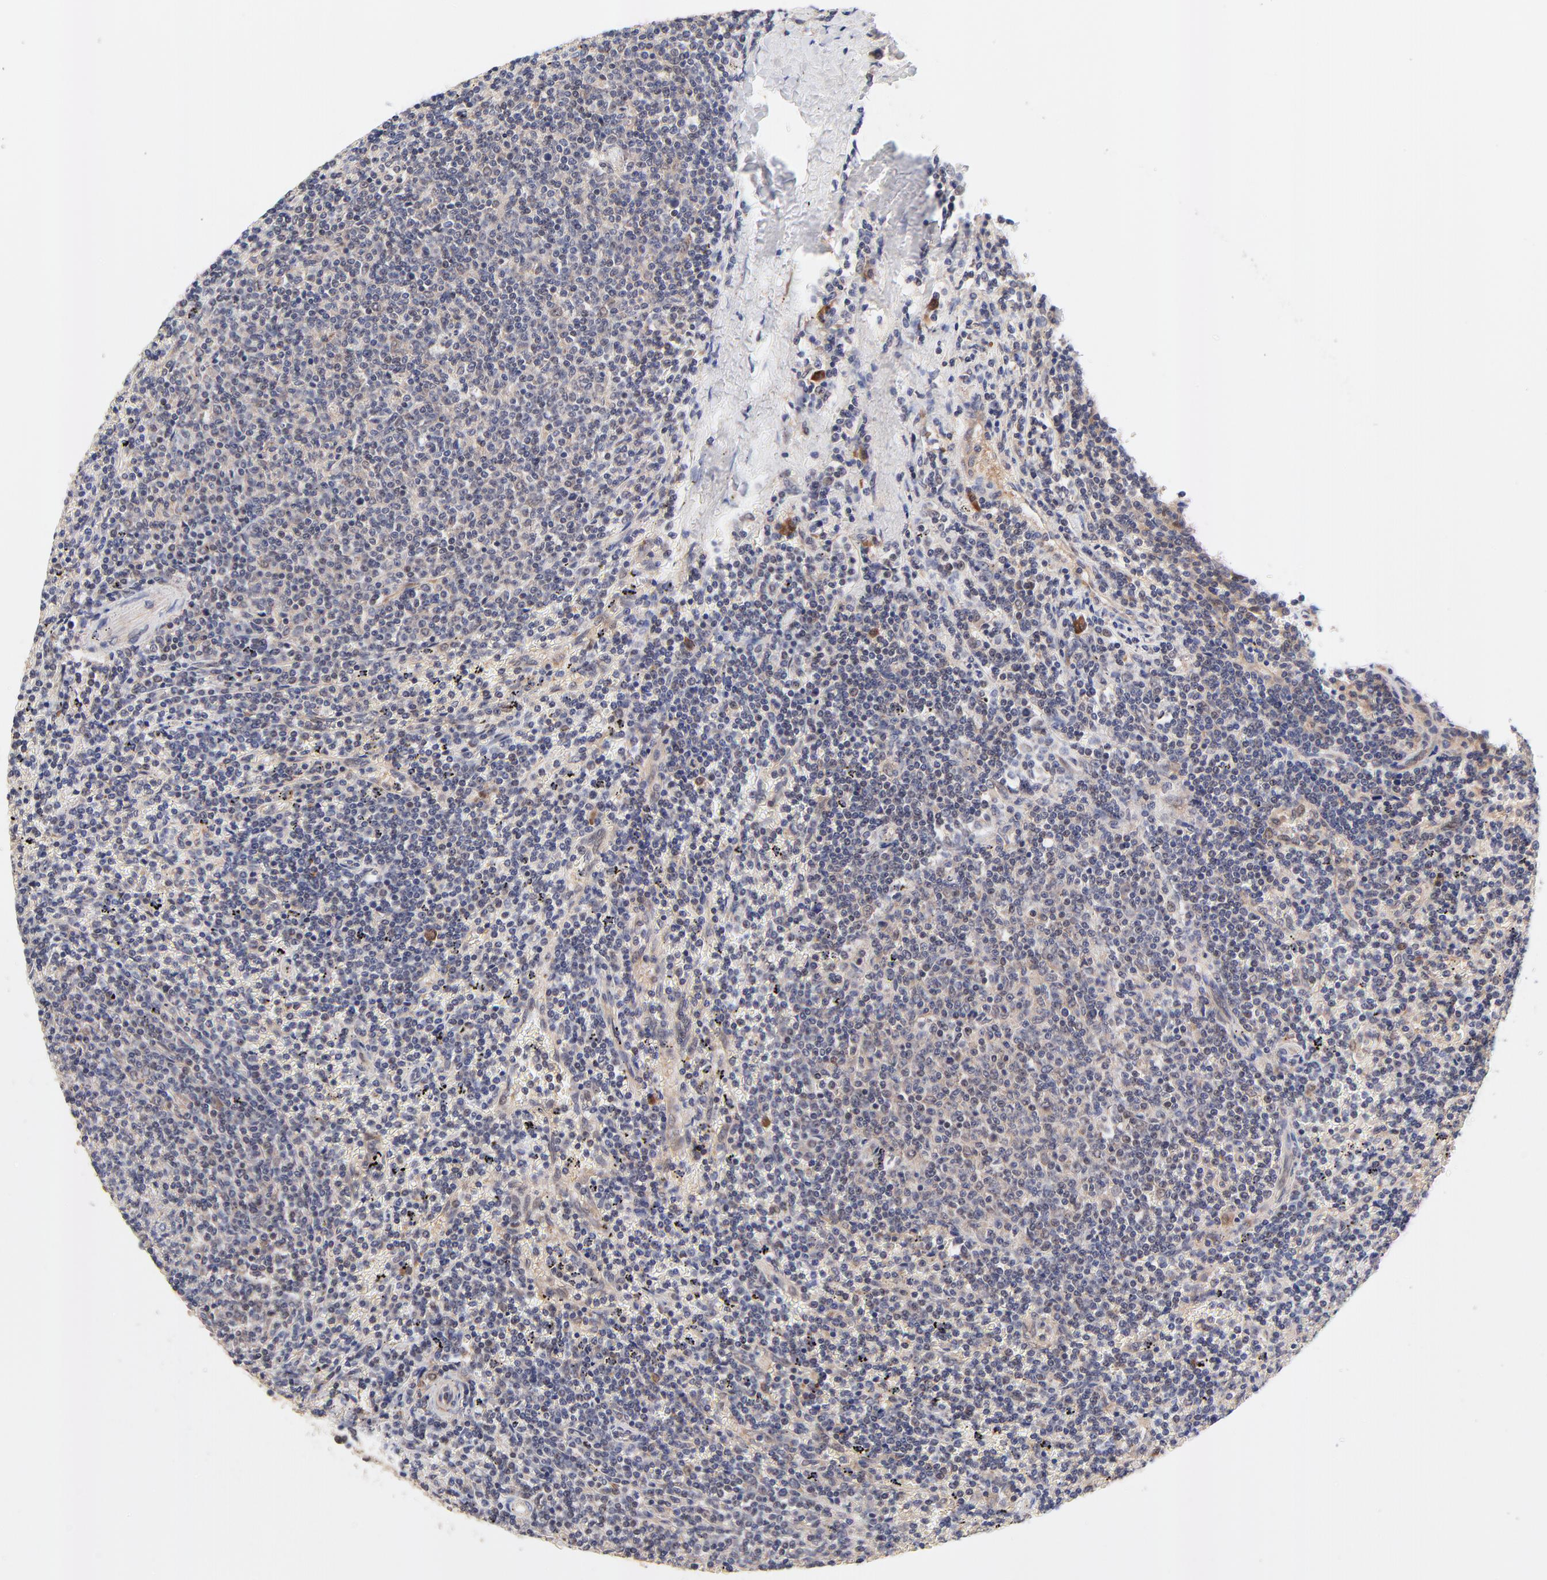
{"staining": {"intensity": "weak", "quantity": "25%-75%", "location": "cytoplasmic/membranous"}, "tissue": "lymphoma", "cell_type": "Tumor cells", "image_type": "cancer", "snomed": [{"axis": "morphology", "description": "Malignant lymphoma, non-Hodgkin's type, Low grade"}, {"axis": "topography", "description": "Spleen"}], "caption": "A brown stain shows weak cytoplasmic/membranous expression of a protein in low-grade malignant lymphoma, non-Hodgkin's type tumor cells. (brown staining indicates protein expression, while blue staining denotes nuclei).", "gene": "TXNL1", "patient": {"sex": "female", "age": 50}}